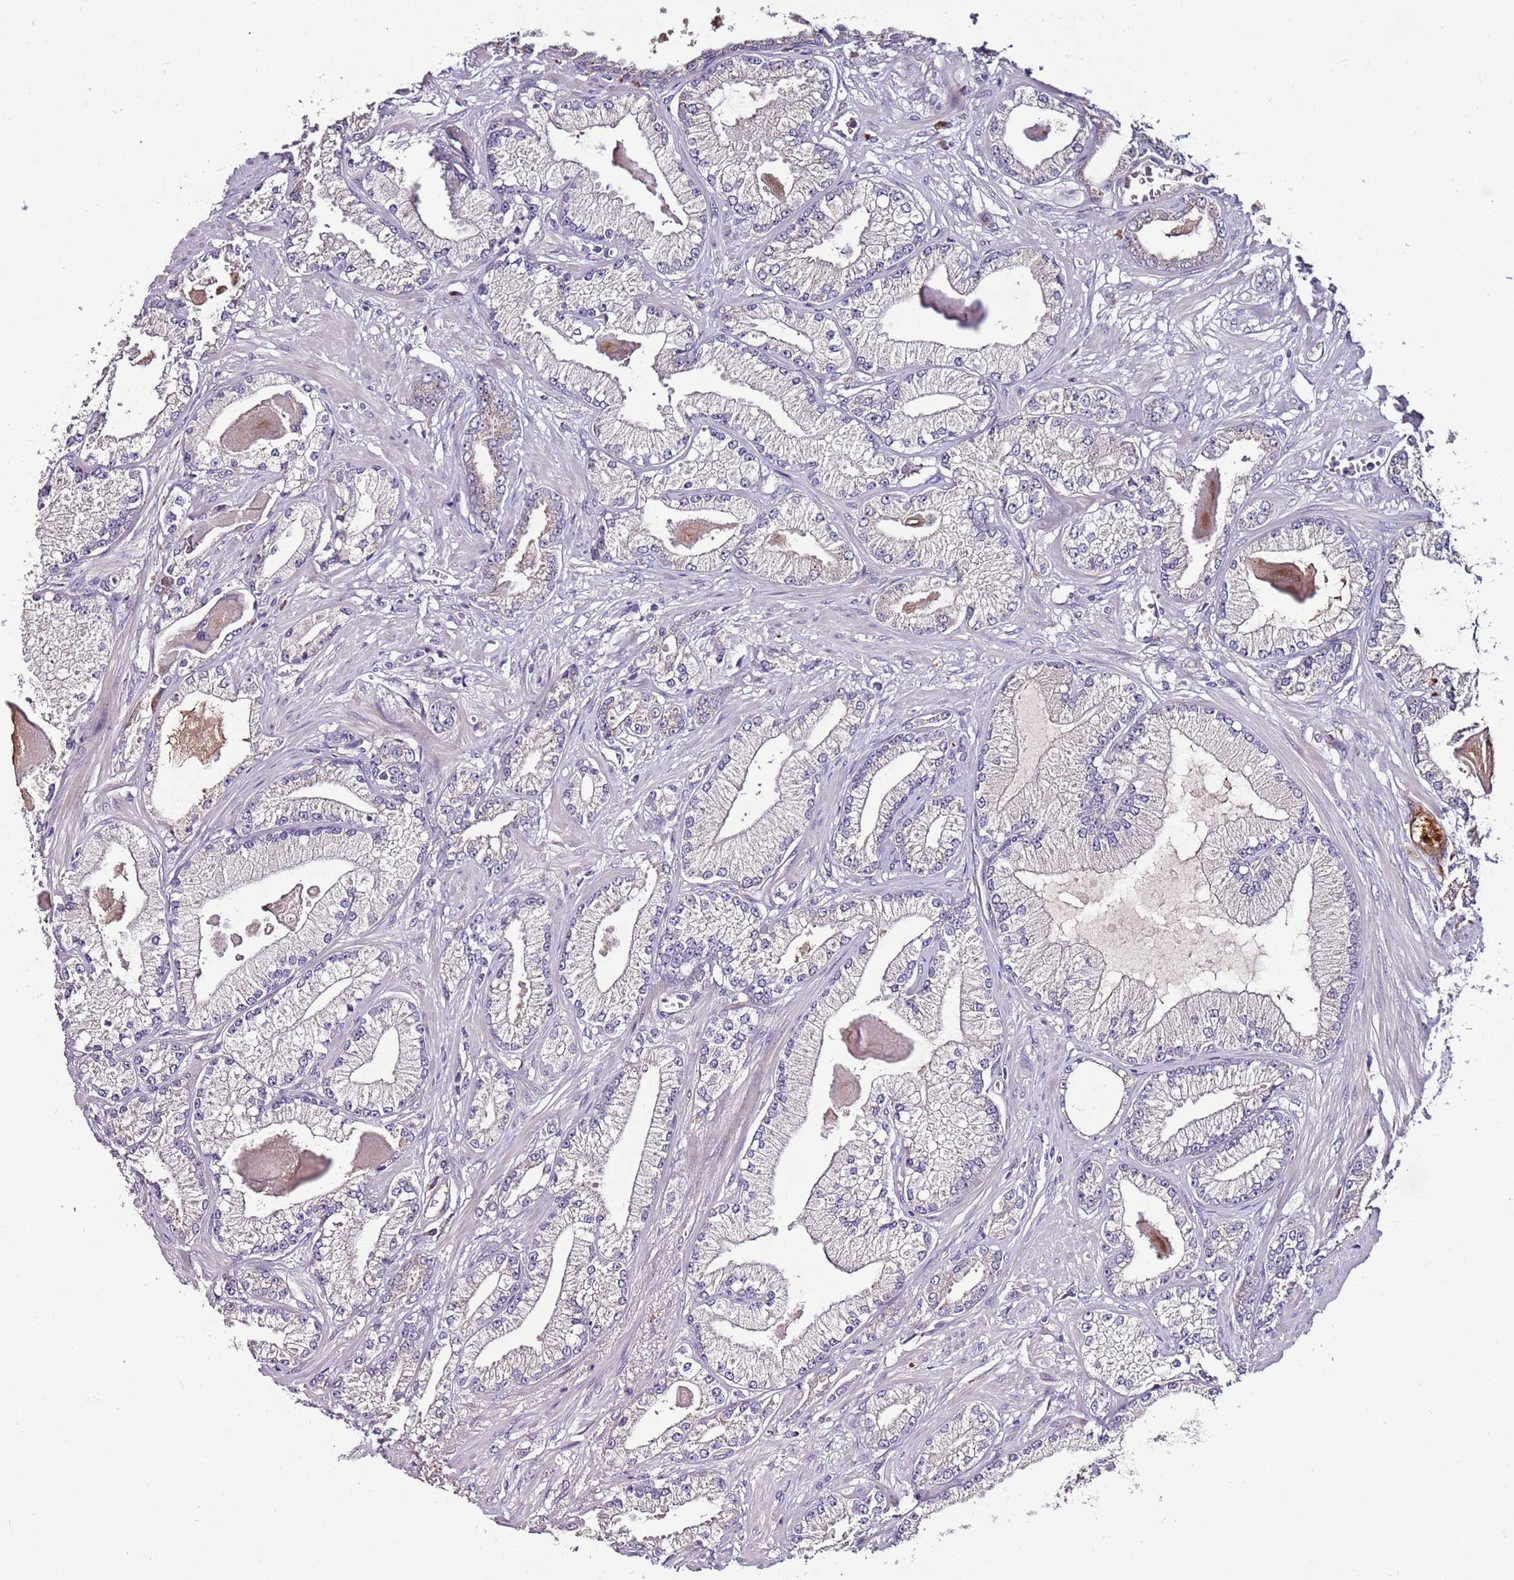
{"staining": {"intensity": "negative", "quantity": "none", "location": "none"}, "tissue": "prostate cancer", "cell_type": "Tumor cells", "image_type": "cancer", "snomed": [{"axis": "morphology", "description": "Adenocarcinoma, Low grade"}, {"axis": "topography", "description": "Prostate"}], "caption": "This is an immunohistochemistry (IHC) histopathology image of human adenocarcinoma (low-grade) (prostate). There is no staining in tumor cells.", "gene": "FAM20A", "patient": {"sex": "male", "age": 64}}